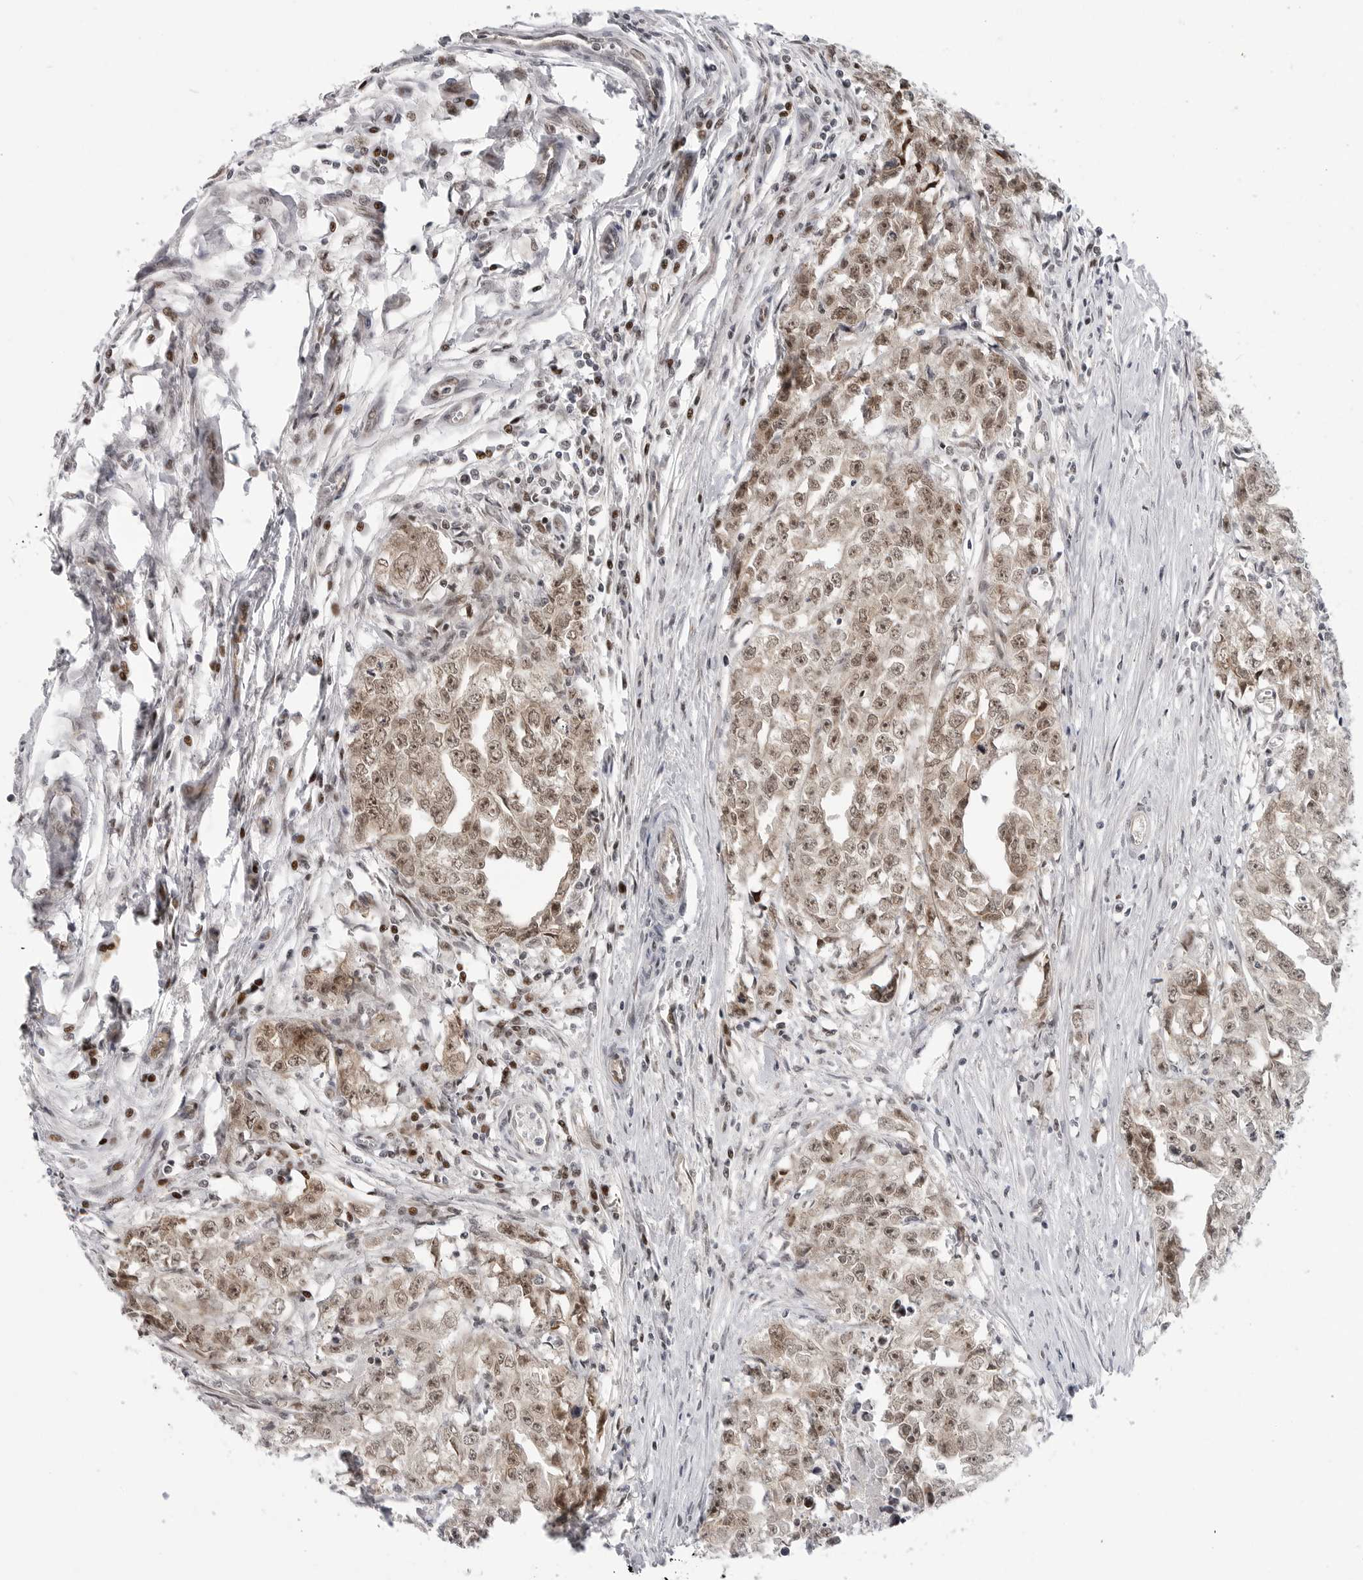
{"staining": {"intensity": "moderate", "quantity": ">75%", "location": "nuclear"}, "tissue": "testis cancer", "cell_type": "Tumor cells", "image_type": "cancer", "snomed": [{"axis": "morphology", "description": "Seminoma, NOS"}, {"axis": "morphology", "description": "Carcinoma, Embryonal, NOS"}, {"axis": "topography", "description": "Testis"}], "caption": "Testis embryonal carcinoma tissue shows moderate nuclear staining in about >75% of tumor cells, visualized by immunohistochemistry. The staining was performed using DAB (3,3'-diaminobenzidine) to visualize the protein expression in brown, while the nuclei were stained in blue with hematoxylin (Magnification: 20x).", "gene": "CEP295NL", "patient": {"sex": "male", "age": 43}}